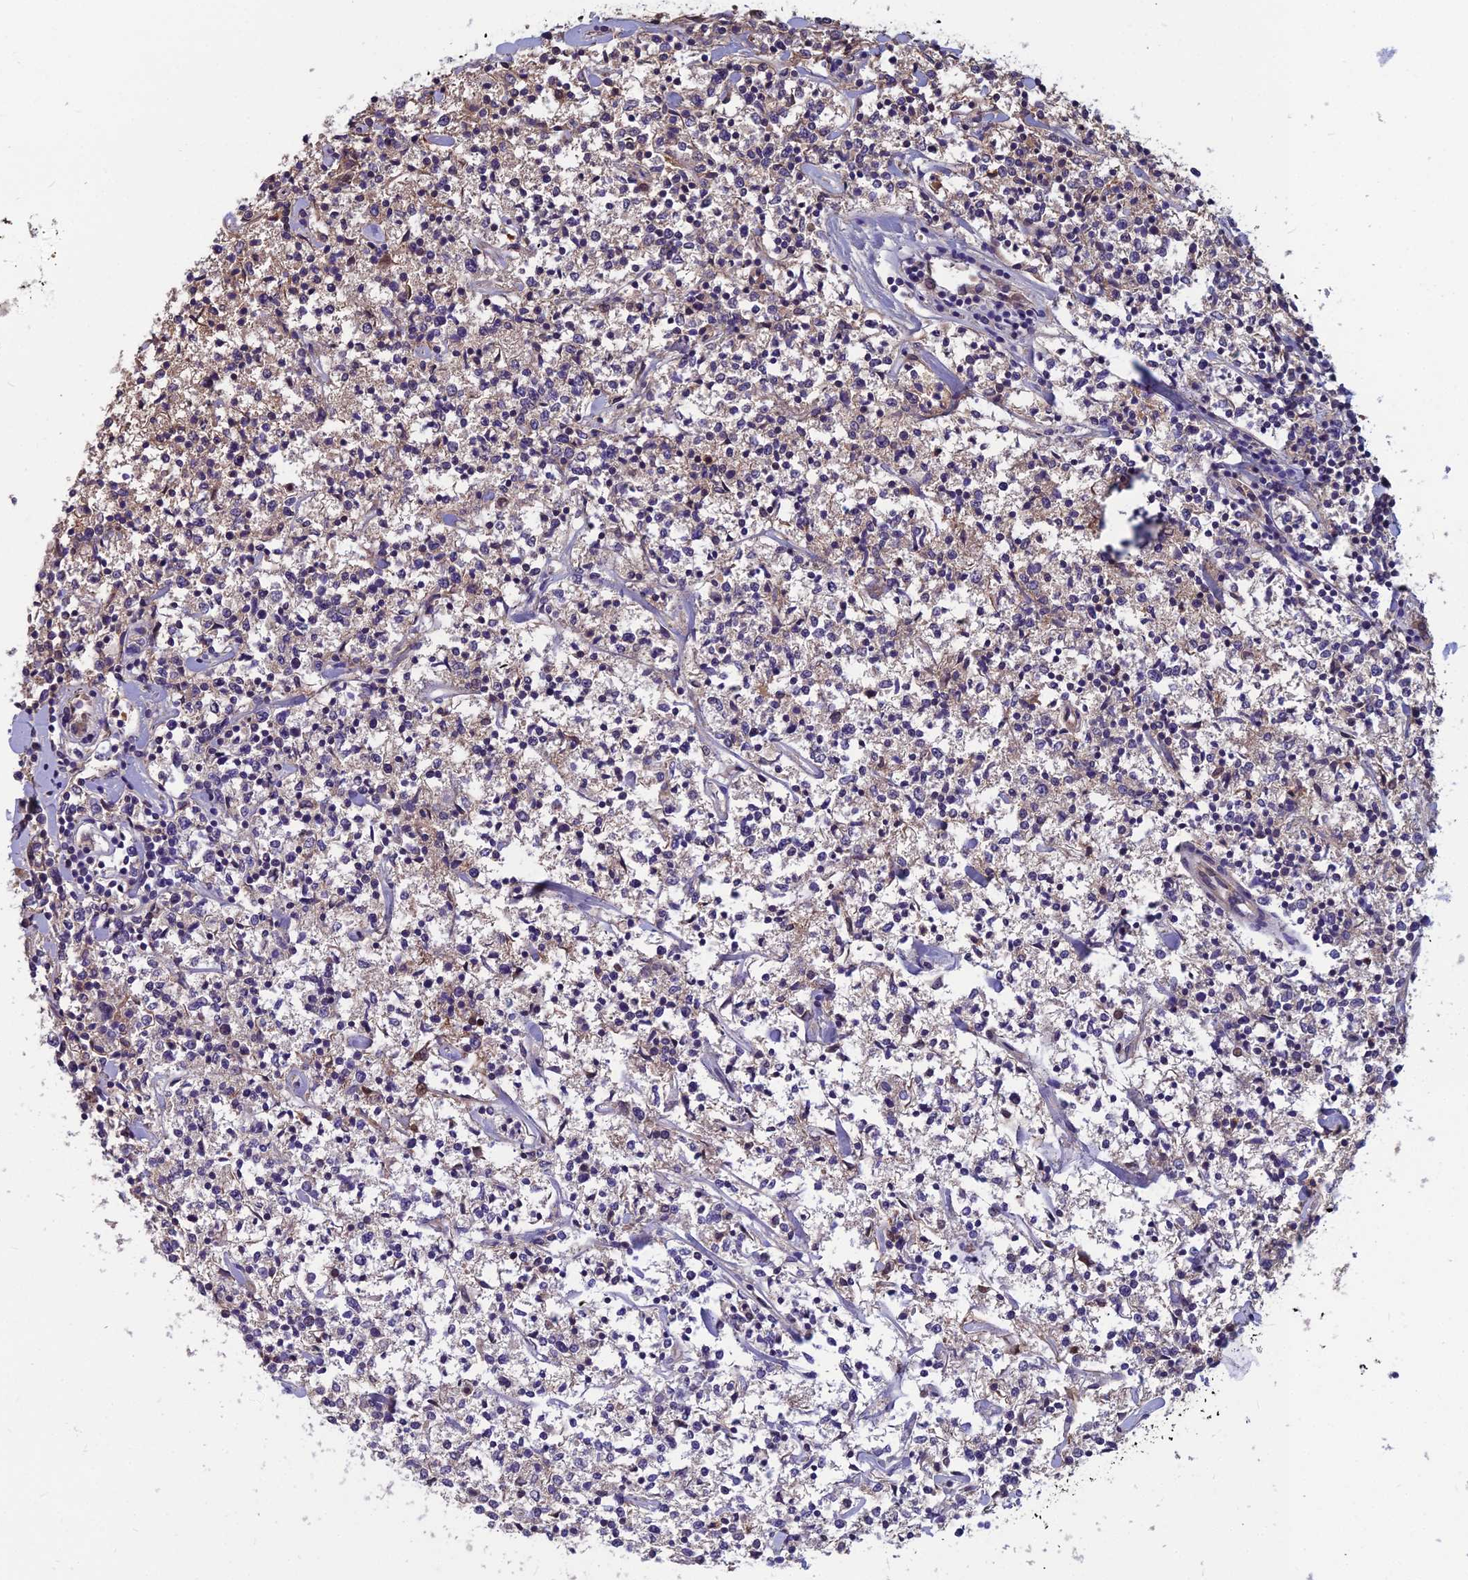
{"staining": {"intensity": "negative", "quantity": "none", "location": "none"}, "tissue": "lymphoma", "cell_type": "Tumor cells", "image_type": "cancer", "snomed": [{"axis": "morphology", "description": "Malignant lymphoma, non-Hodgkin's type, Low grade"}, {"axis": "topography", "description": "Small intestine"}], "caption": "This is a micrograph of immunohistochemistry (IHC) staining of malignant lymphoma, non-Hodgkin's type (low-grade), which shows no staining in tumor cells.", "gene": "MVD", "patient": {"sex": "female", "age": 59}}